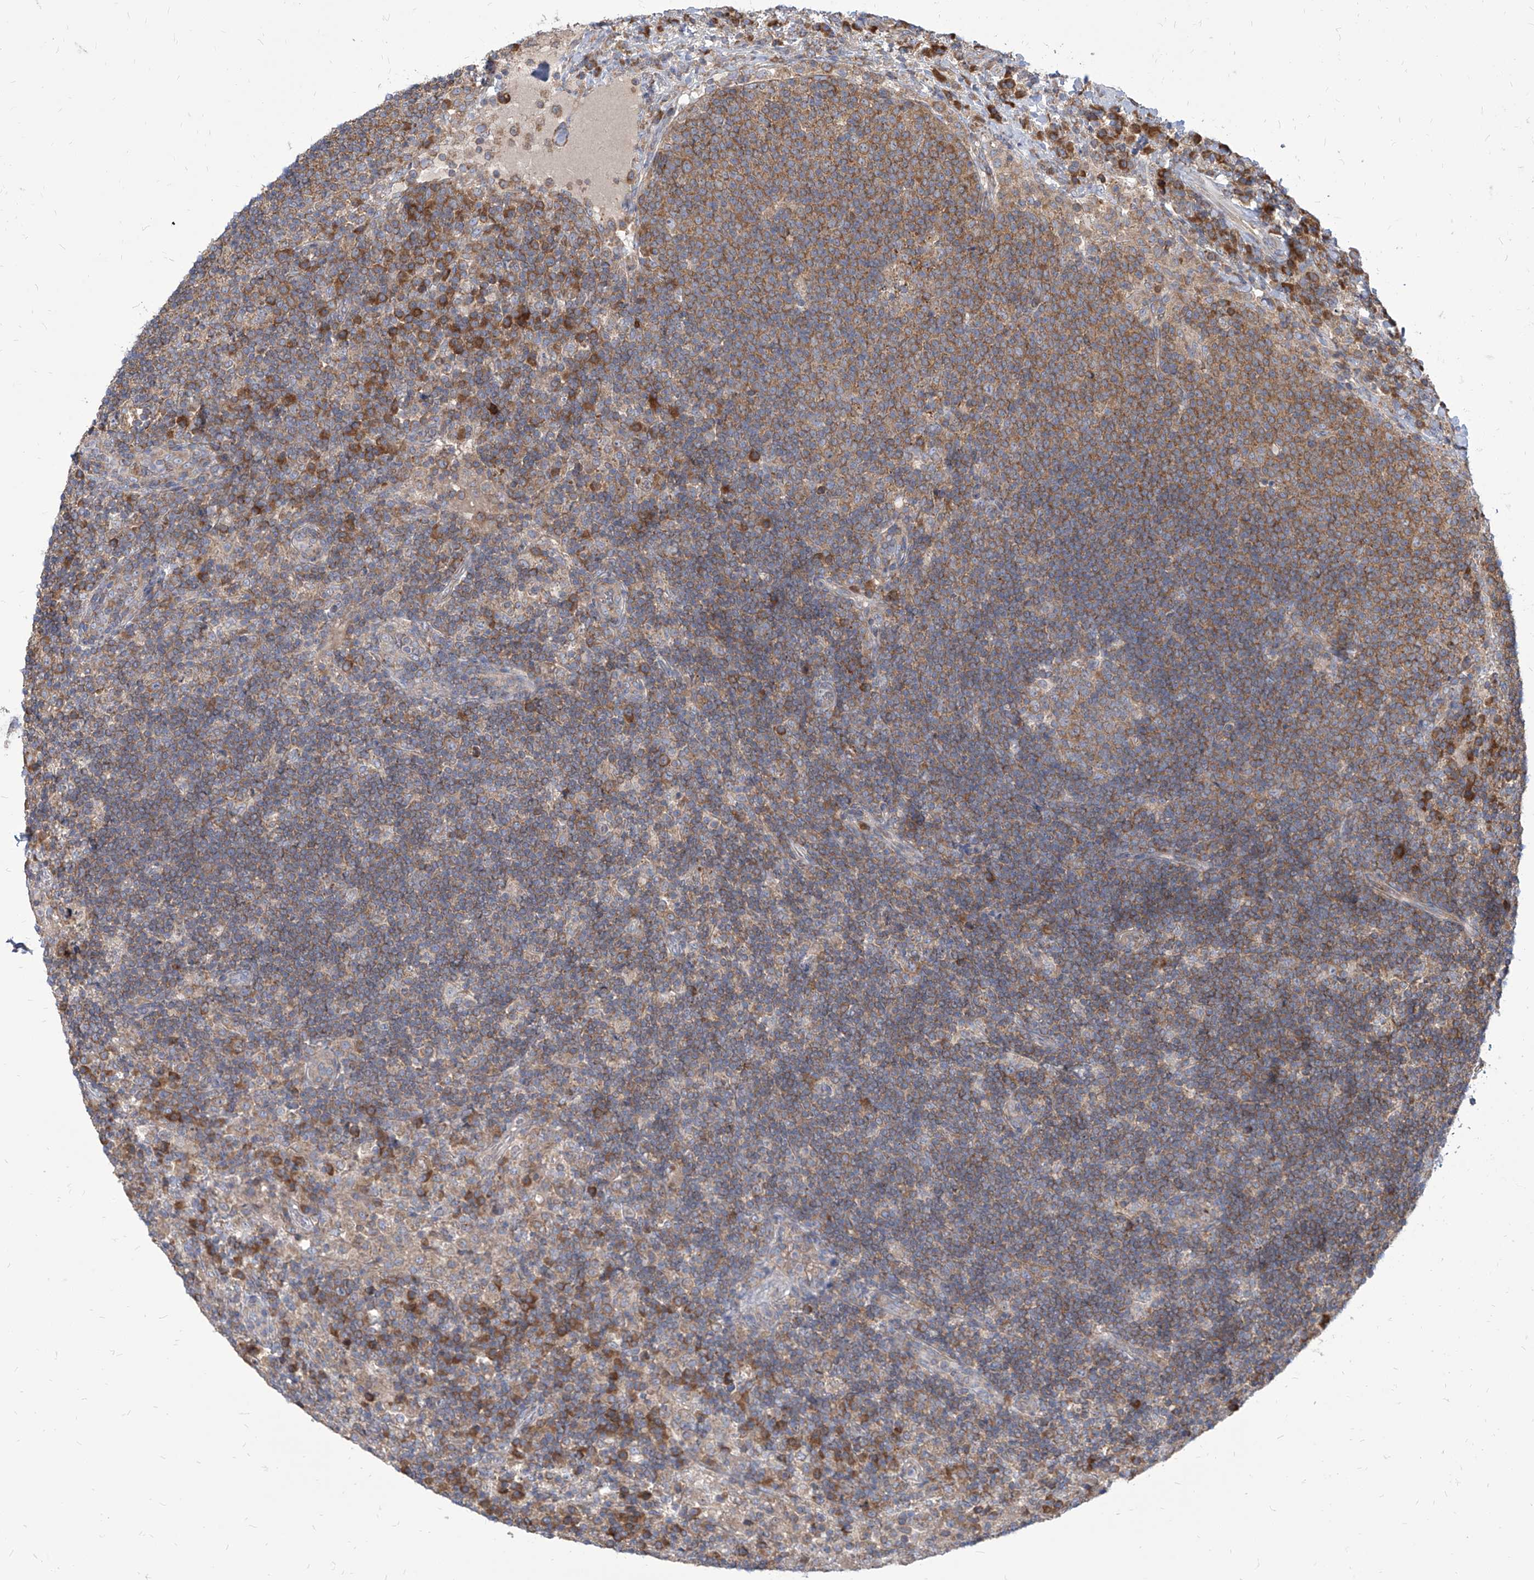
{"staining": {"intensity": "moderate", "quantity": "25%-75%", "location": "cytoplasmic/membranous"}, "tissue": "lymph node", "cell_type": "Non-germinal center cells", "image_type": "normal", "snomed": [{"axis": "morphology", "description": "Normal tissue, NOS"}, {"axis": "topography", "description": "Lymph node"}], "caption": "High-magnification brightfield microscopy of benign lymph node stained with DAB (brown) and counterstained with hematoxylin (blue). non-germinal center cells exhibit moderate cytoplasmic/membranous expression is present in about25%-75% of cells. (IHC, brightfield microscopy, high magnification).", "gene": "FAM83B", "patient": {"sex": "female", "age": 53}}